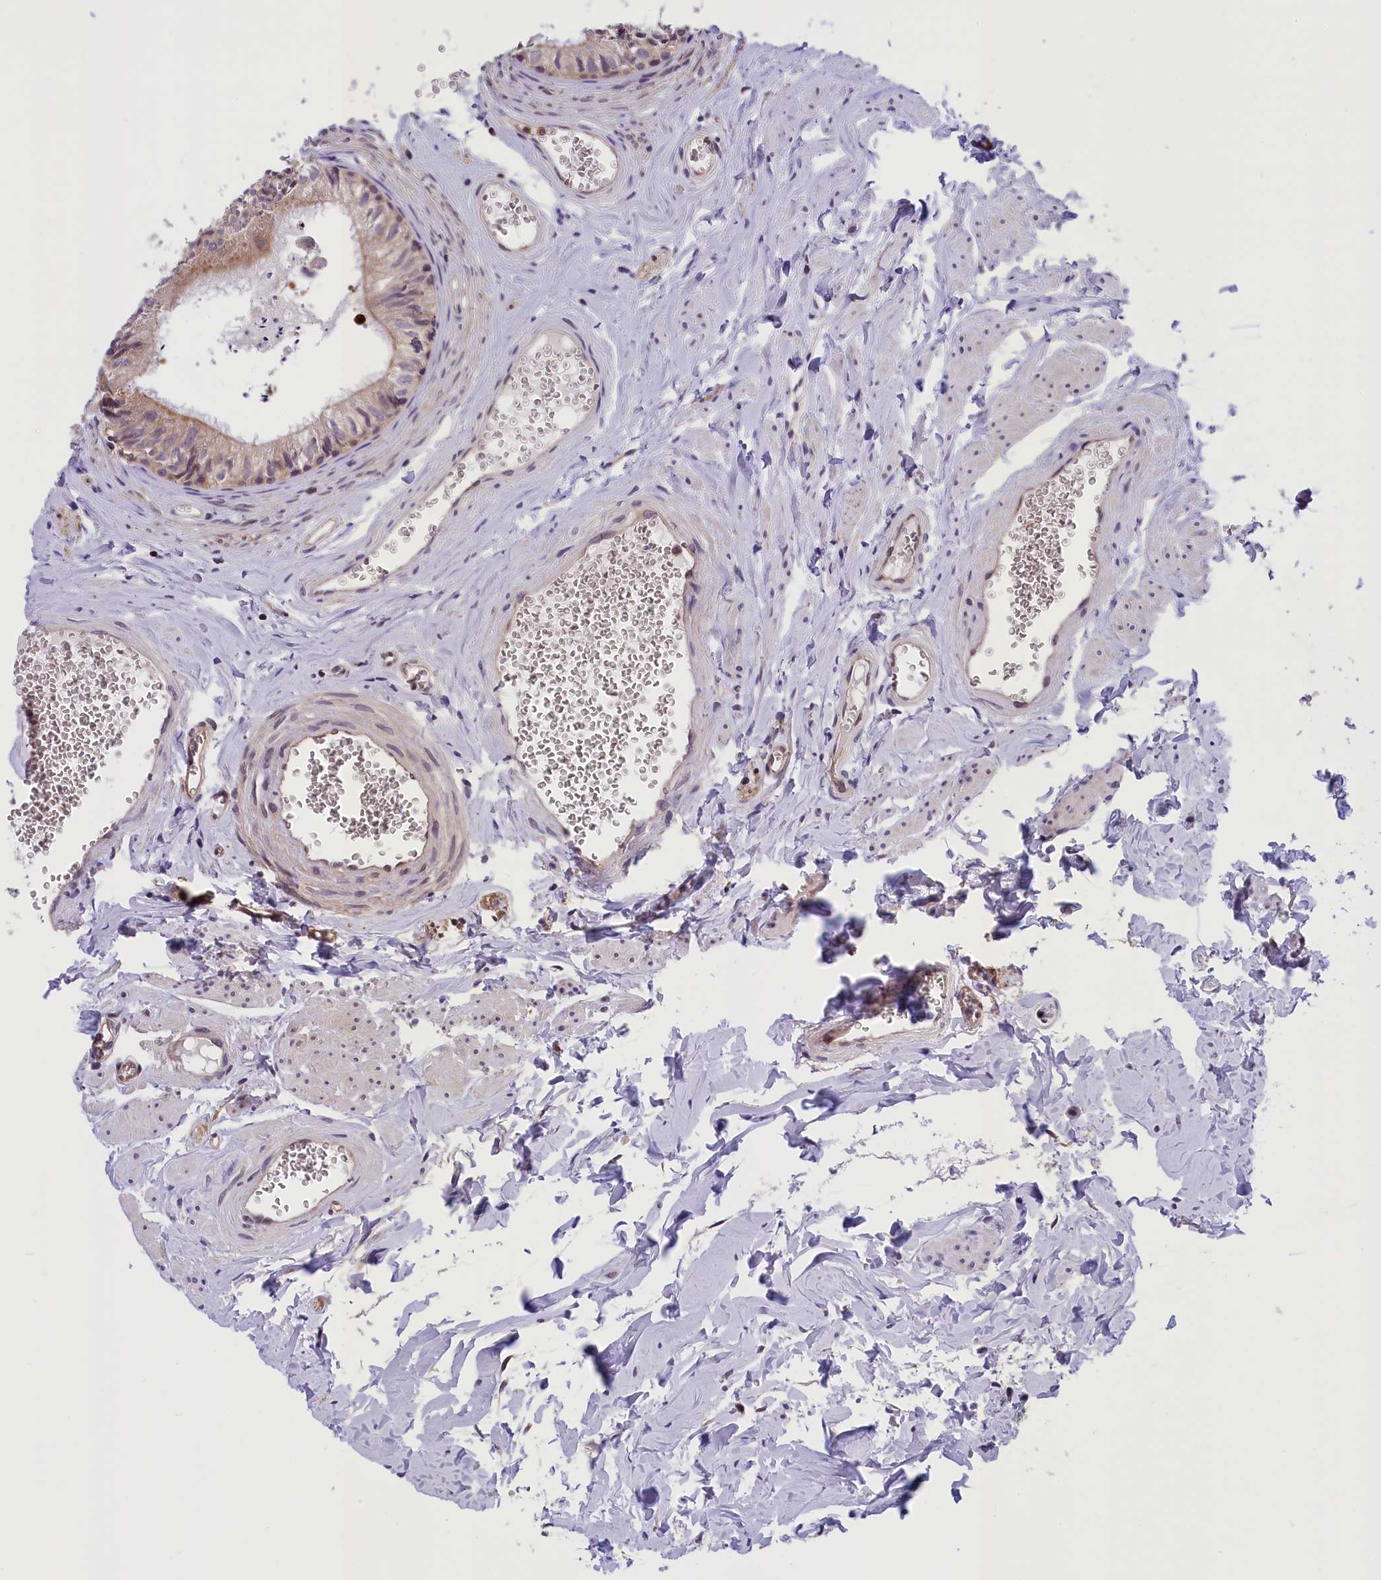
{"staining": {"intensity": "moderate", "quantity": ">75%", "location": "cytoplasmic/membranous"}, "tissue": "epididymis", "cell_type": "Glandular cells", "image_type": "normal", "snomed": [{"axis": "morphology", "description": "Normal tissue, NOS"}, {"axis": "topography", "description": "Epididymis"}], "caption": "Immunohistochemistry (IHC) (DAB) staining of unremarkable human epididymis reveals moderate cytoplasmic/membranous protein expression in approximately >75% of glandular cells.", "gene": "TBCB", "patient": {"sex": "male", "age": 36}}